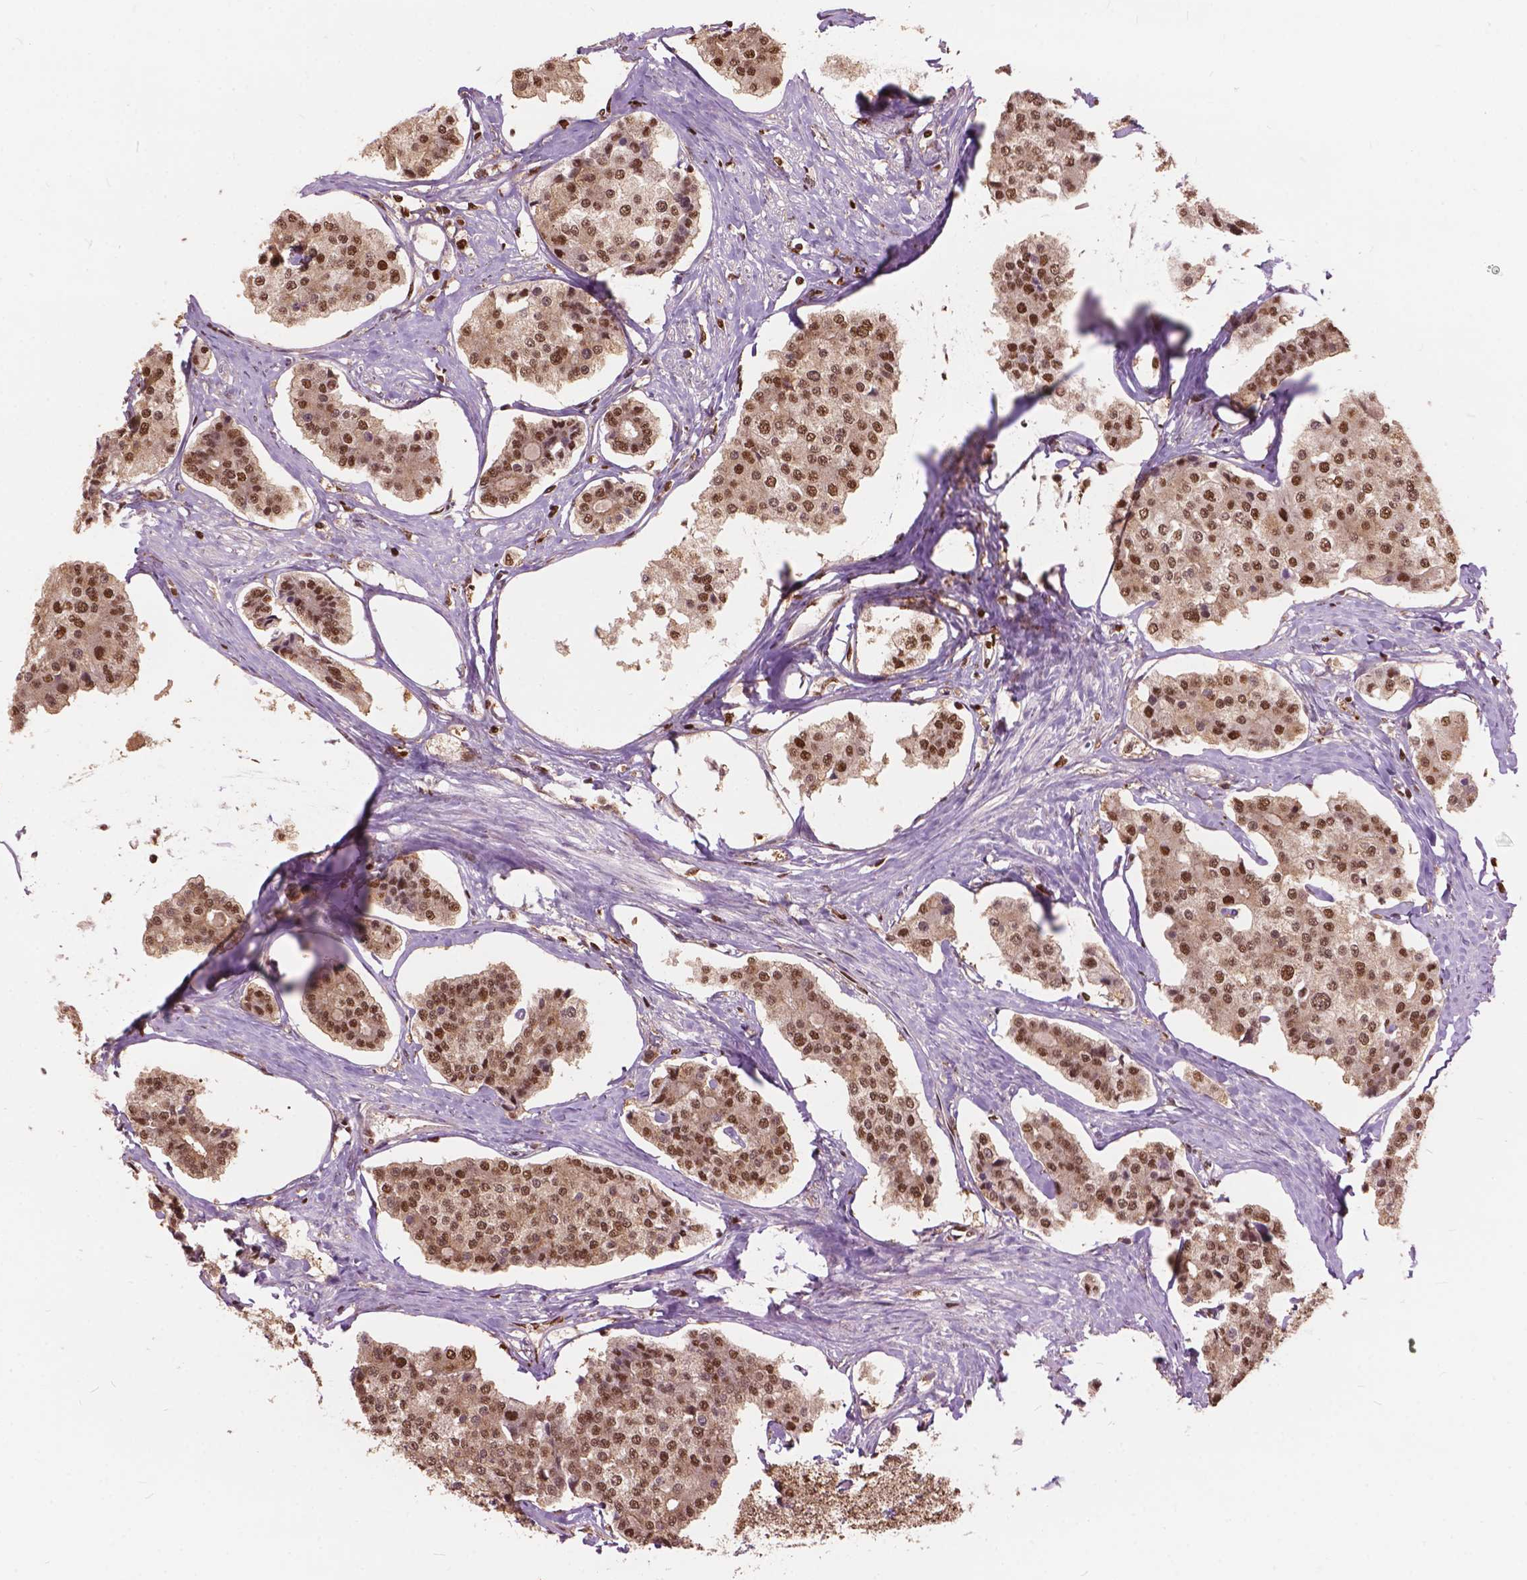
{"staining": {"intensity": "moderate", "quantity": ">75%", "location": "nuclear"}, "tissue": "carcinoid", "cell_type": "Tumor cells", "image_type": "cancer", "snomed": [{"axis": "morphology", "description": "Carcinoid, malignant, NOS"}, {"axis": "topography", "description": "Small intestine"}], "caption": "DAB immunohistochemical staining of carcinoid exhibits moderate nuclear protein staining in approximately >75% of tumor cells.", "gene": "ANP32B", "patient": {"sex": "female", "age": 65}}